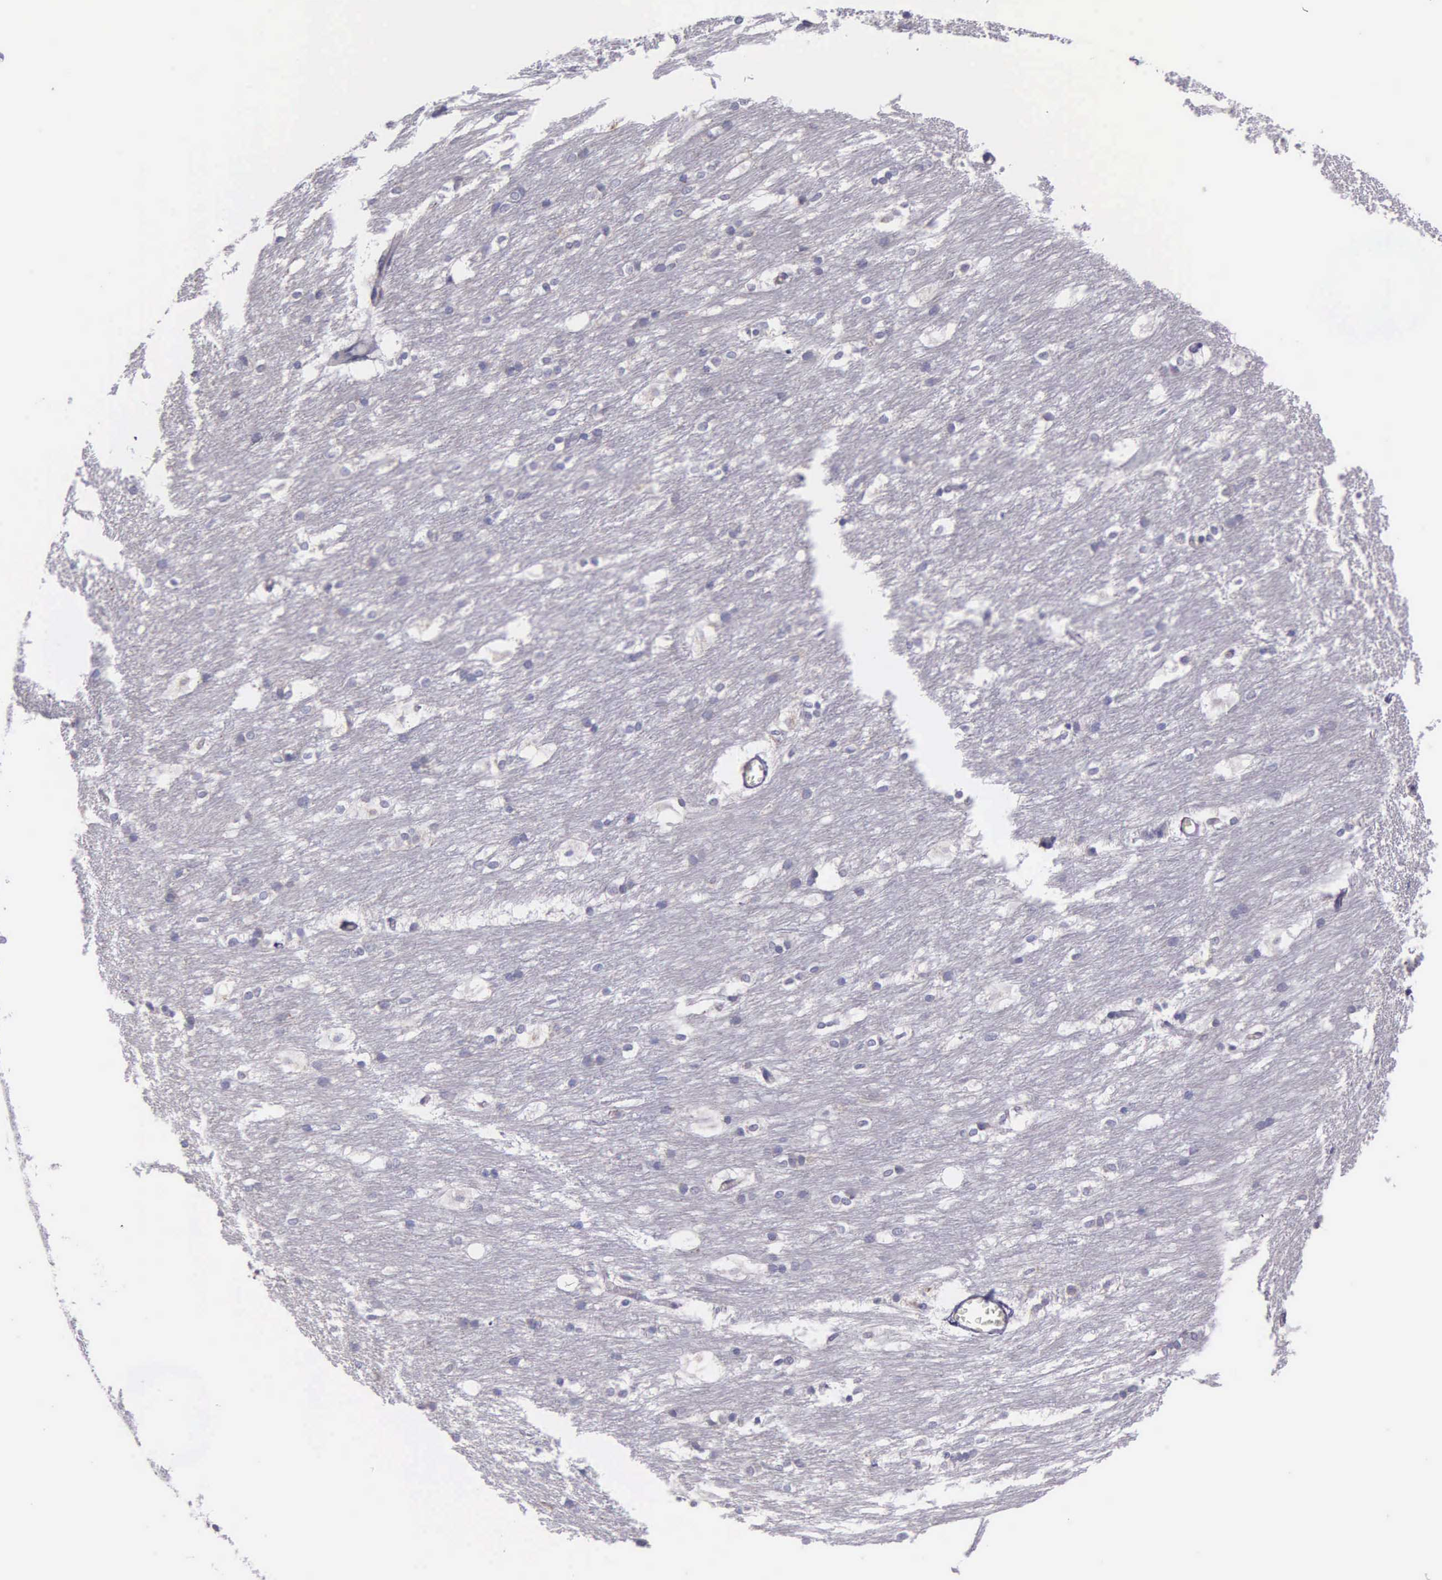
{"staining": {"intensity": "negative", "quantity": "none", "location": "none"}, "tissue": "caudate", "cell_type": "Glial cells", "image_type": "normal", "snomed": [{"axis": "morphology", "description": "Normal tissue, NOS"}, {"axis": "topography", "description": "Lateral ventricle wall"}], "caption": "DAB (3,3'-diaminobenzidine) immunohistochemical staining of benign human caudate shows no significant positivity in glial cells.", "gene": "CTAGE15", "patient": {"sex": "female", "age": 19}}